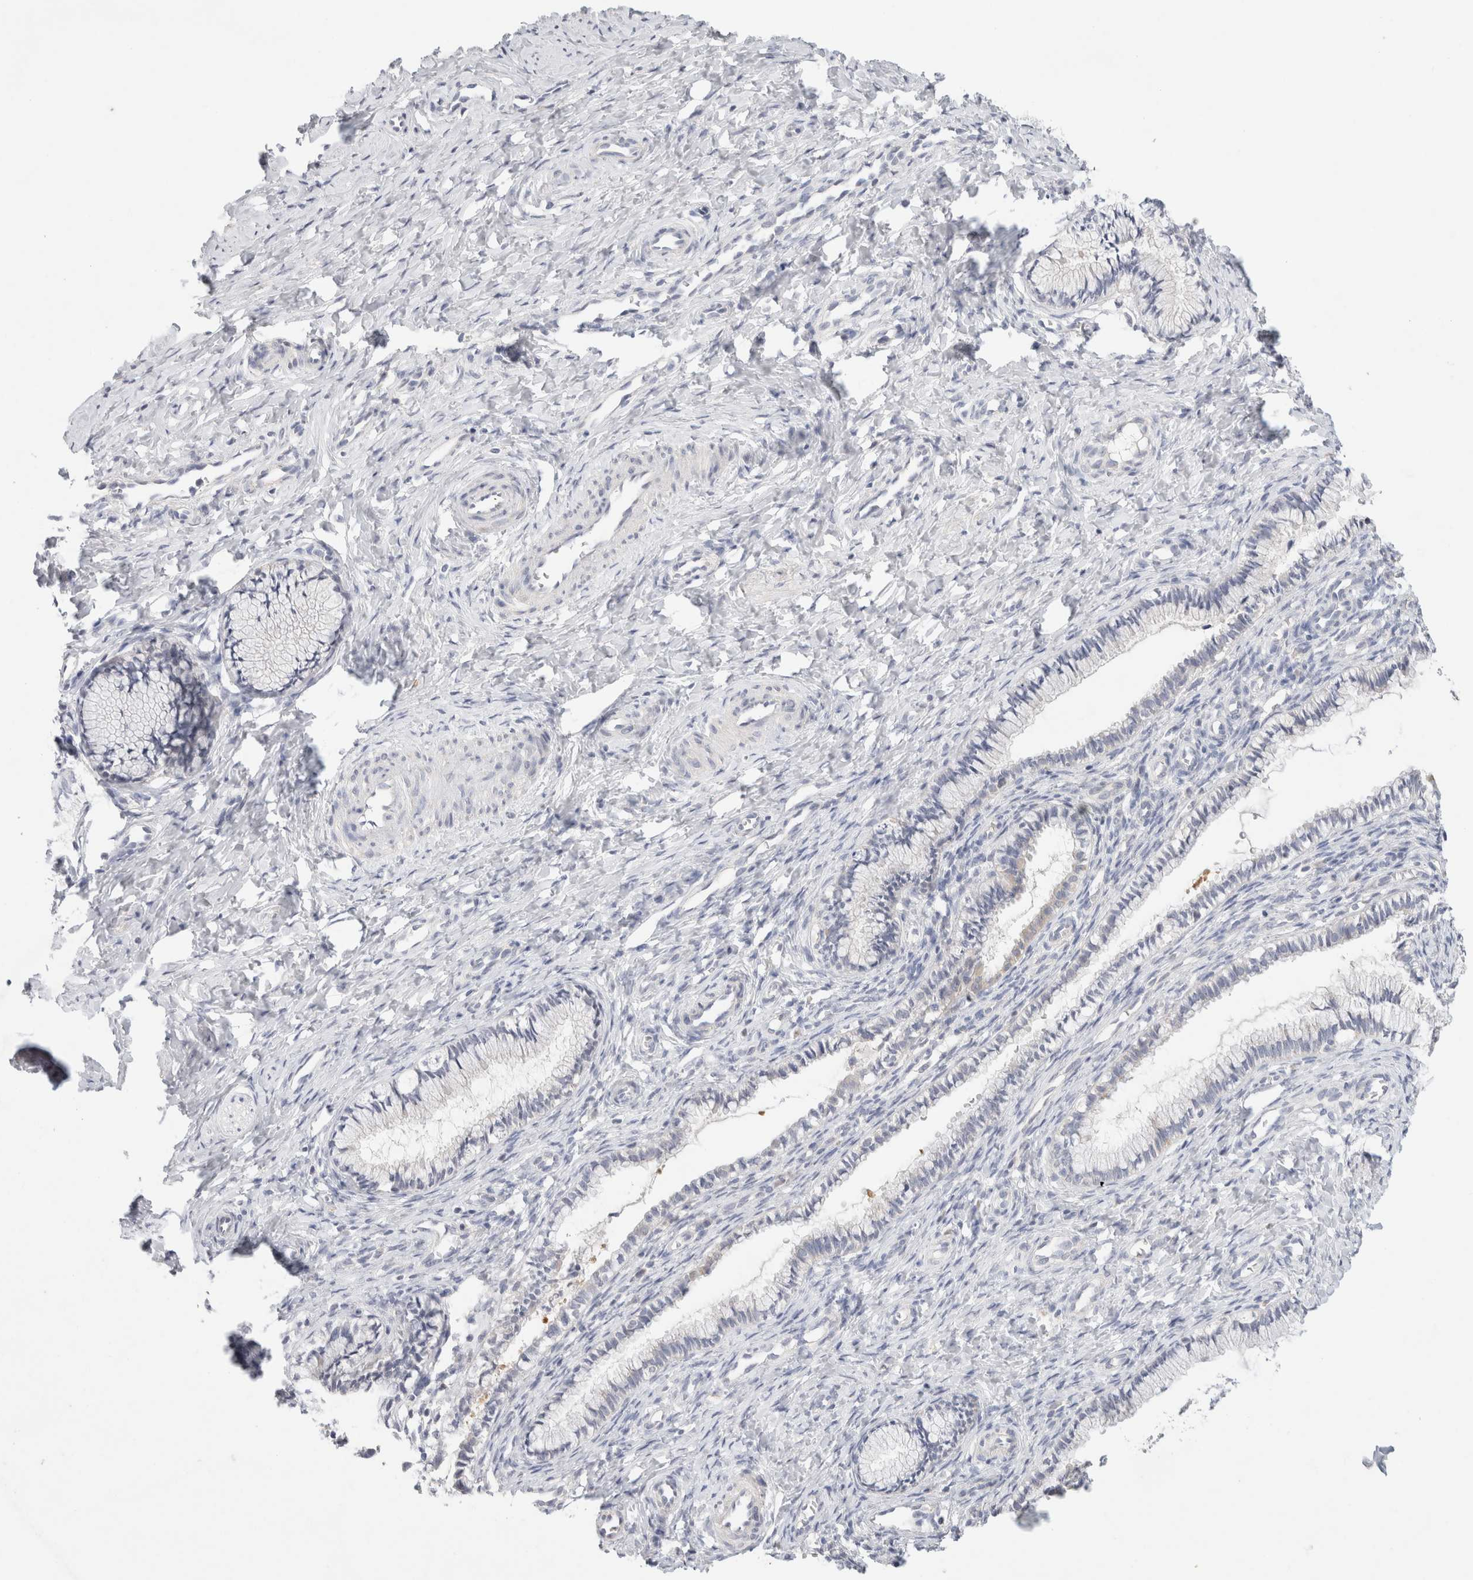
{"staining": {"intensity": "negative", "quantity": "none", "location": "none"}, "tissue": "cervix", "cell_type": "Glandular cells", "image_type": "normal", "snomed": [{"axis": "morphology", "description": "Normal tissue, NOS"}, {"axis": "topography", "description": "Cervix"}], "caption": "DAB (3,3'-diaminobenzidine) immunohistochemical staining of normal human cervix demonstrates no significant staining in glandular cells. The staining is performed using DAB (3,3'-diaminobenzidine) brown chromogen with nuclei counter-stained in using hematoxylin.", "gene": "MPP2", "patient": {"sex": "female", "age": 27}}